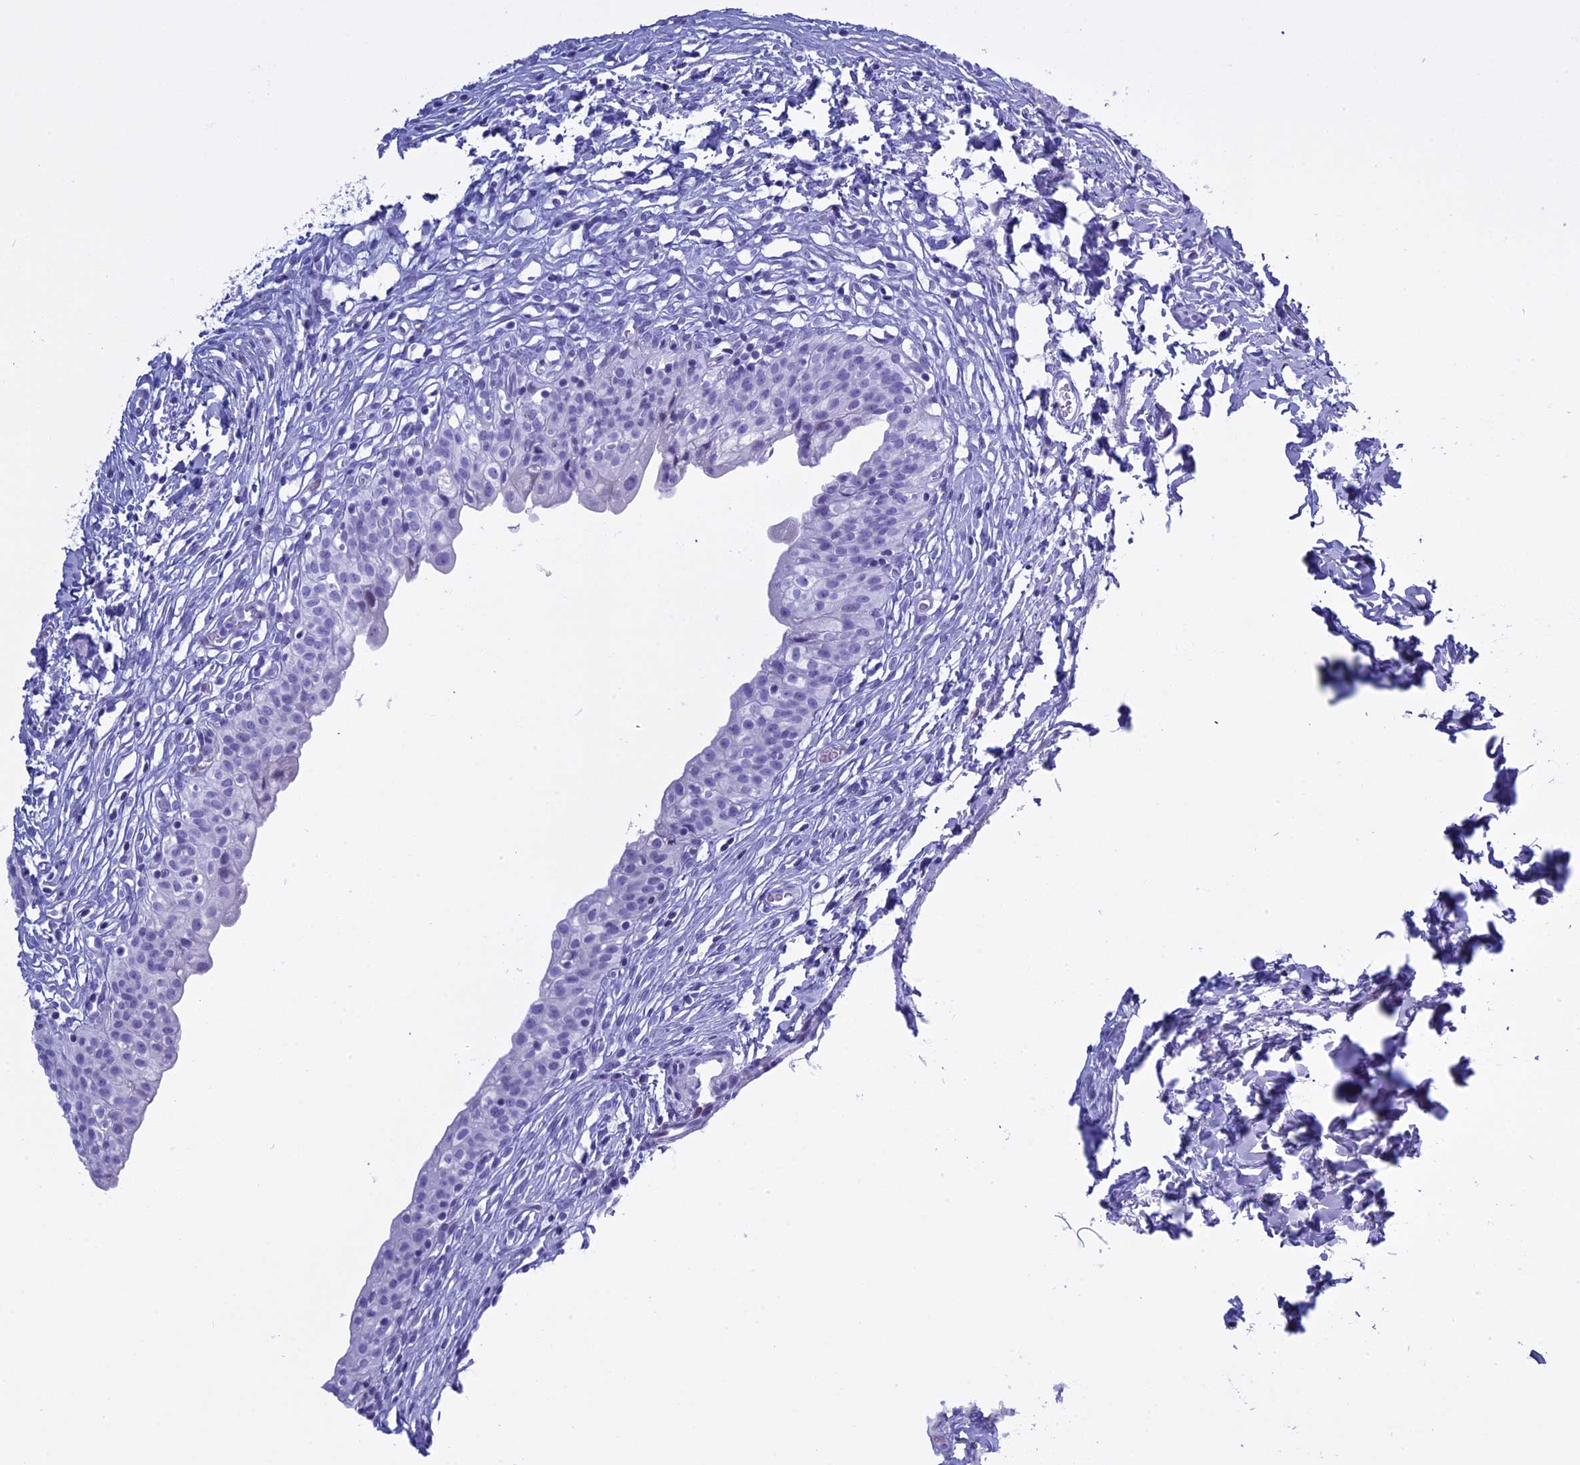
{"staining": {"intensity": "negative", "quantity": "none", "location": "none"}, "tissue": "urinary bladder", "cell_type": "Urothelial cells", "image_type": "normal", "snomed": [{"axis": "morphology", "description": "Normal tissue, NOS"}, {"axis": "topography", "description": "Urinary bladder"}], "caption": "Immunohistochemical staining of unremarkable human urinary bladder reveals no significant staining in urothelial cells. (DAB immunohistochemistry with hematoxylin counter stain).", "gene": "KCTD21", "patient": {"sex": "male", "age": 55}}